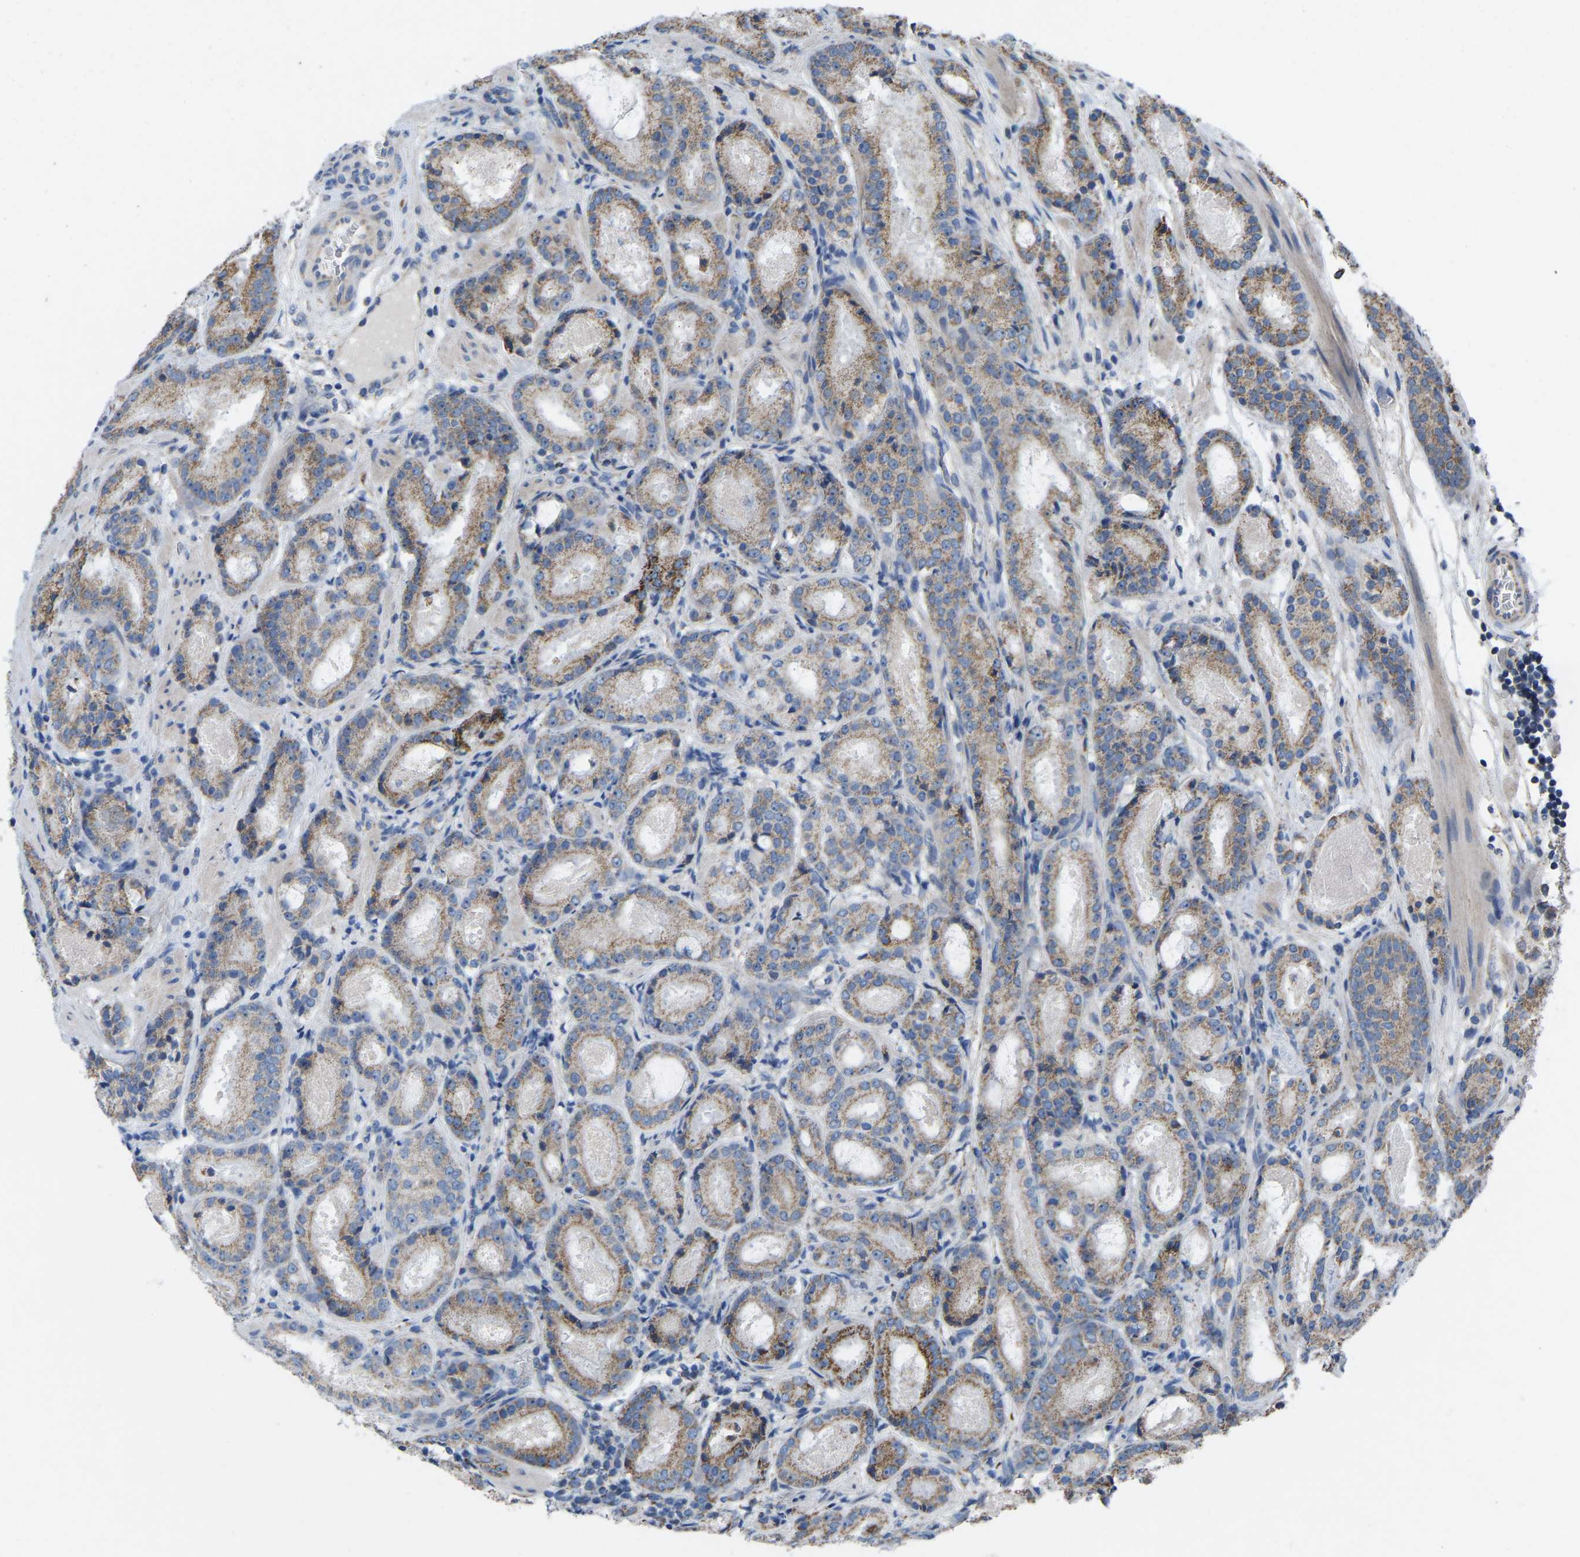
{"staining": {"intensity": "moderate", "quantity": ">75%", "location": "cytoplasmic/membranous"}, "tissue": "prostate cancer", "cell_type": "Tumor cells", "image_type": "cancer", "snomed": [{"axis": "morphology", "description": "Adenocarcinoma, Low grade"}, {"axis": "topography", "description": "Prostate"}], "caption": "Immunohistochemical staining of prostate cancer exhibits medium levels of moderate cytoplasmic/membranous protein staining in approximately >75% of tumor cells. The staining was performed using DAB, with brown indicating positive protein expression. Nuclei are stained blue with hematoxylin.", "gene": "BCL10", "patient": {"sex": "male", "age": 69}}